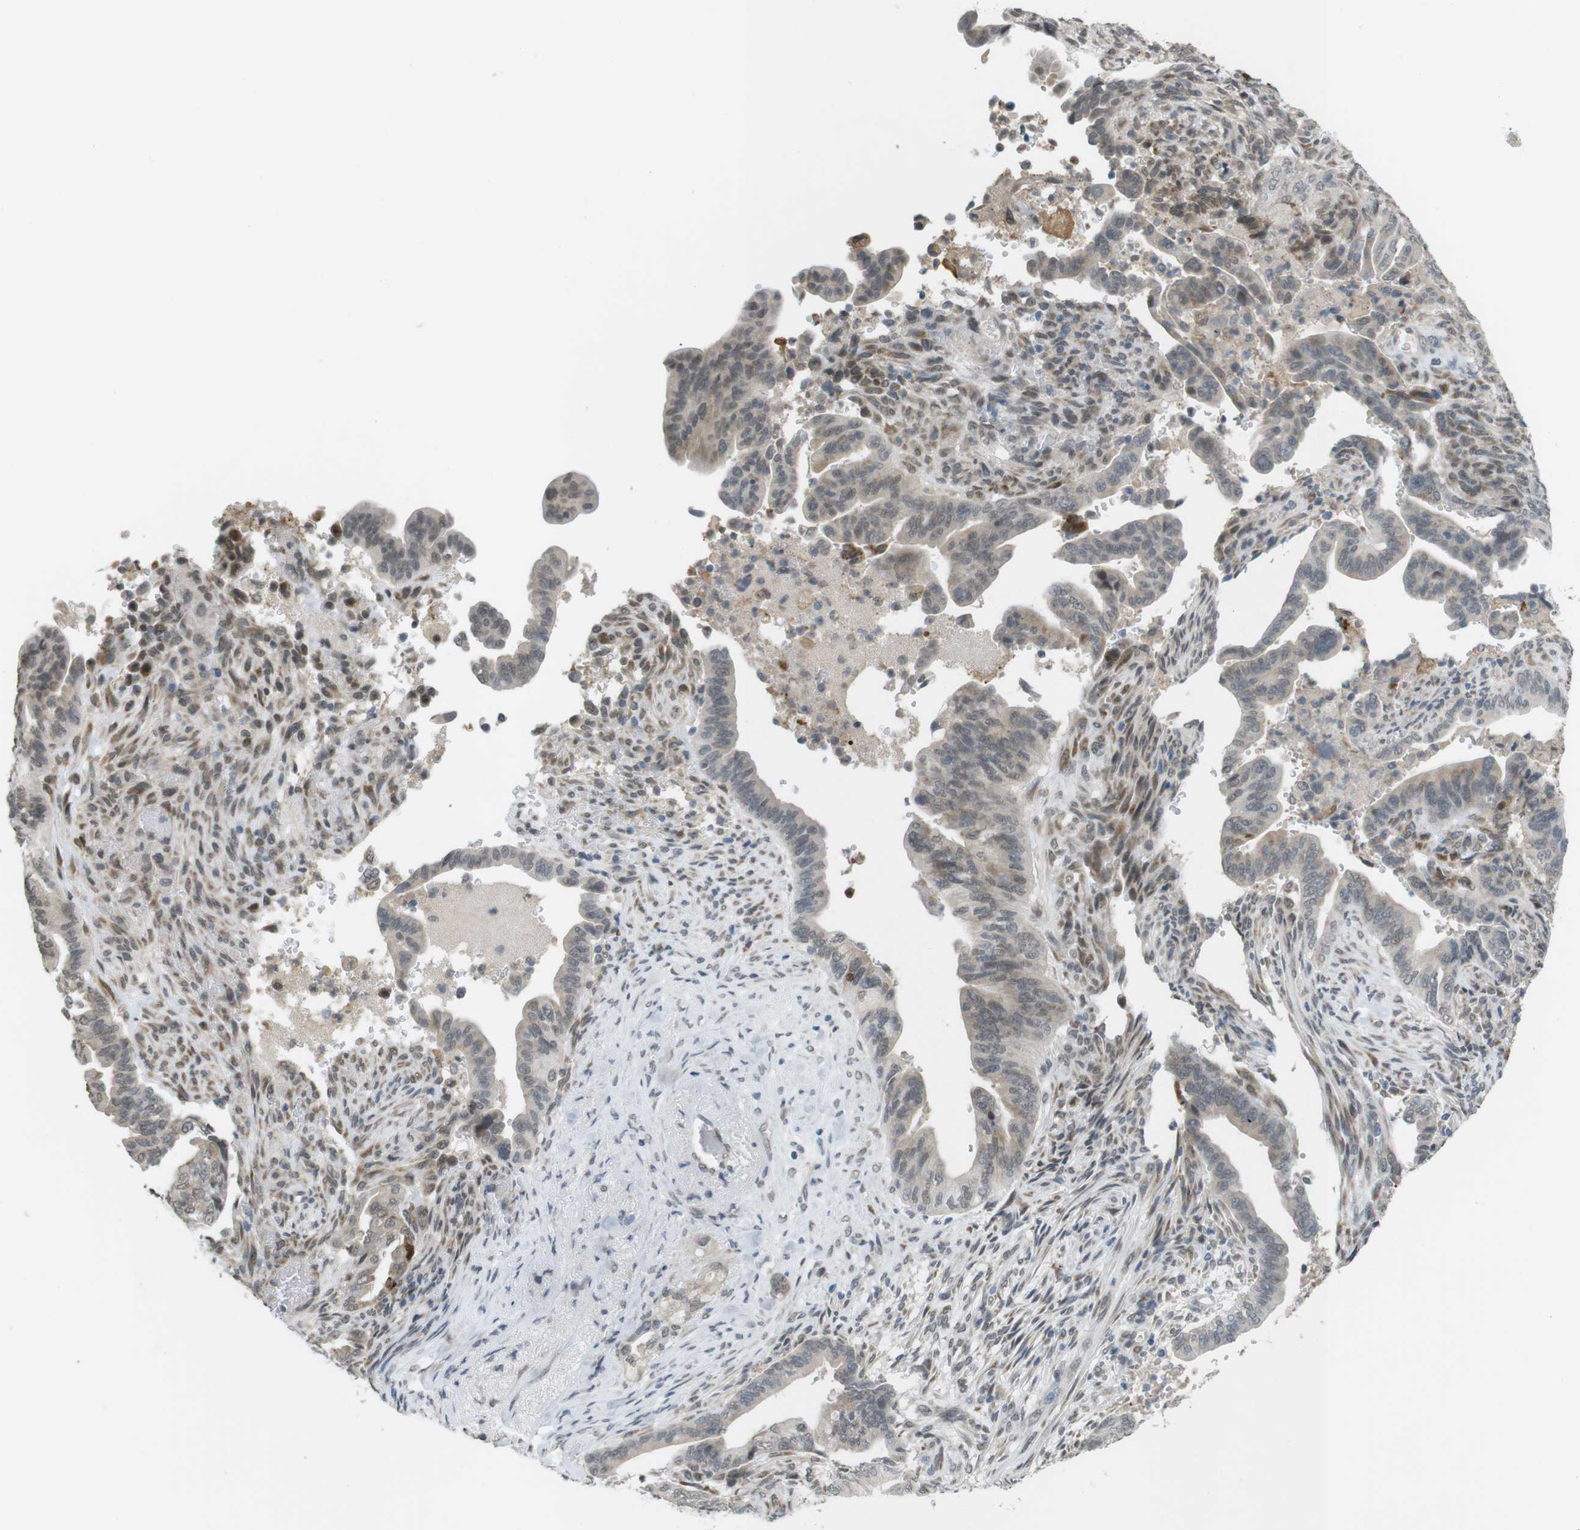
{"staining": {"intensity": "moderate", "quantity": "<25%", "location": "cytoplasmic/membranous"}, "tissue": "pancreatic cancer", "cell_type": "Tumor cells", "image_type": "cancer", "snomed": [{"axis": "morphology", "description": "Adenocarcinoma, NOS"}, {"axis": "topography", "description": "Pancreas"}], "caption": "The immunohistochemical stain shows moderate cytoplasmic/membranous expression in tumor cells of pancreatic cancer (adenocarcinoma) tissue.", "gene": "FZD10", "patient": {"sex": "male", "age": 70}}